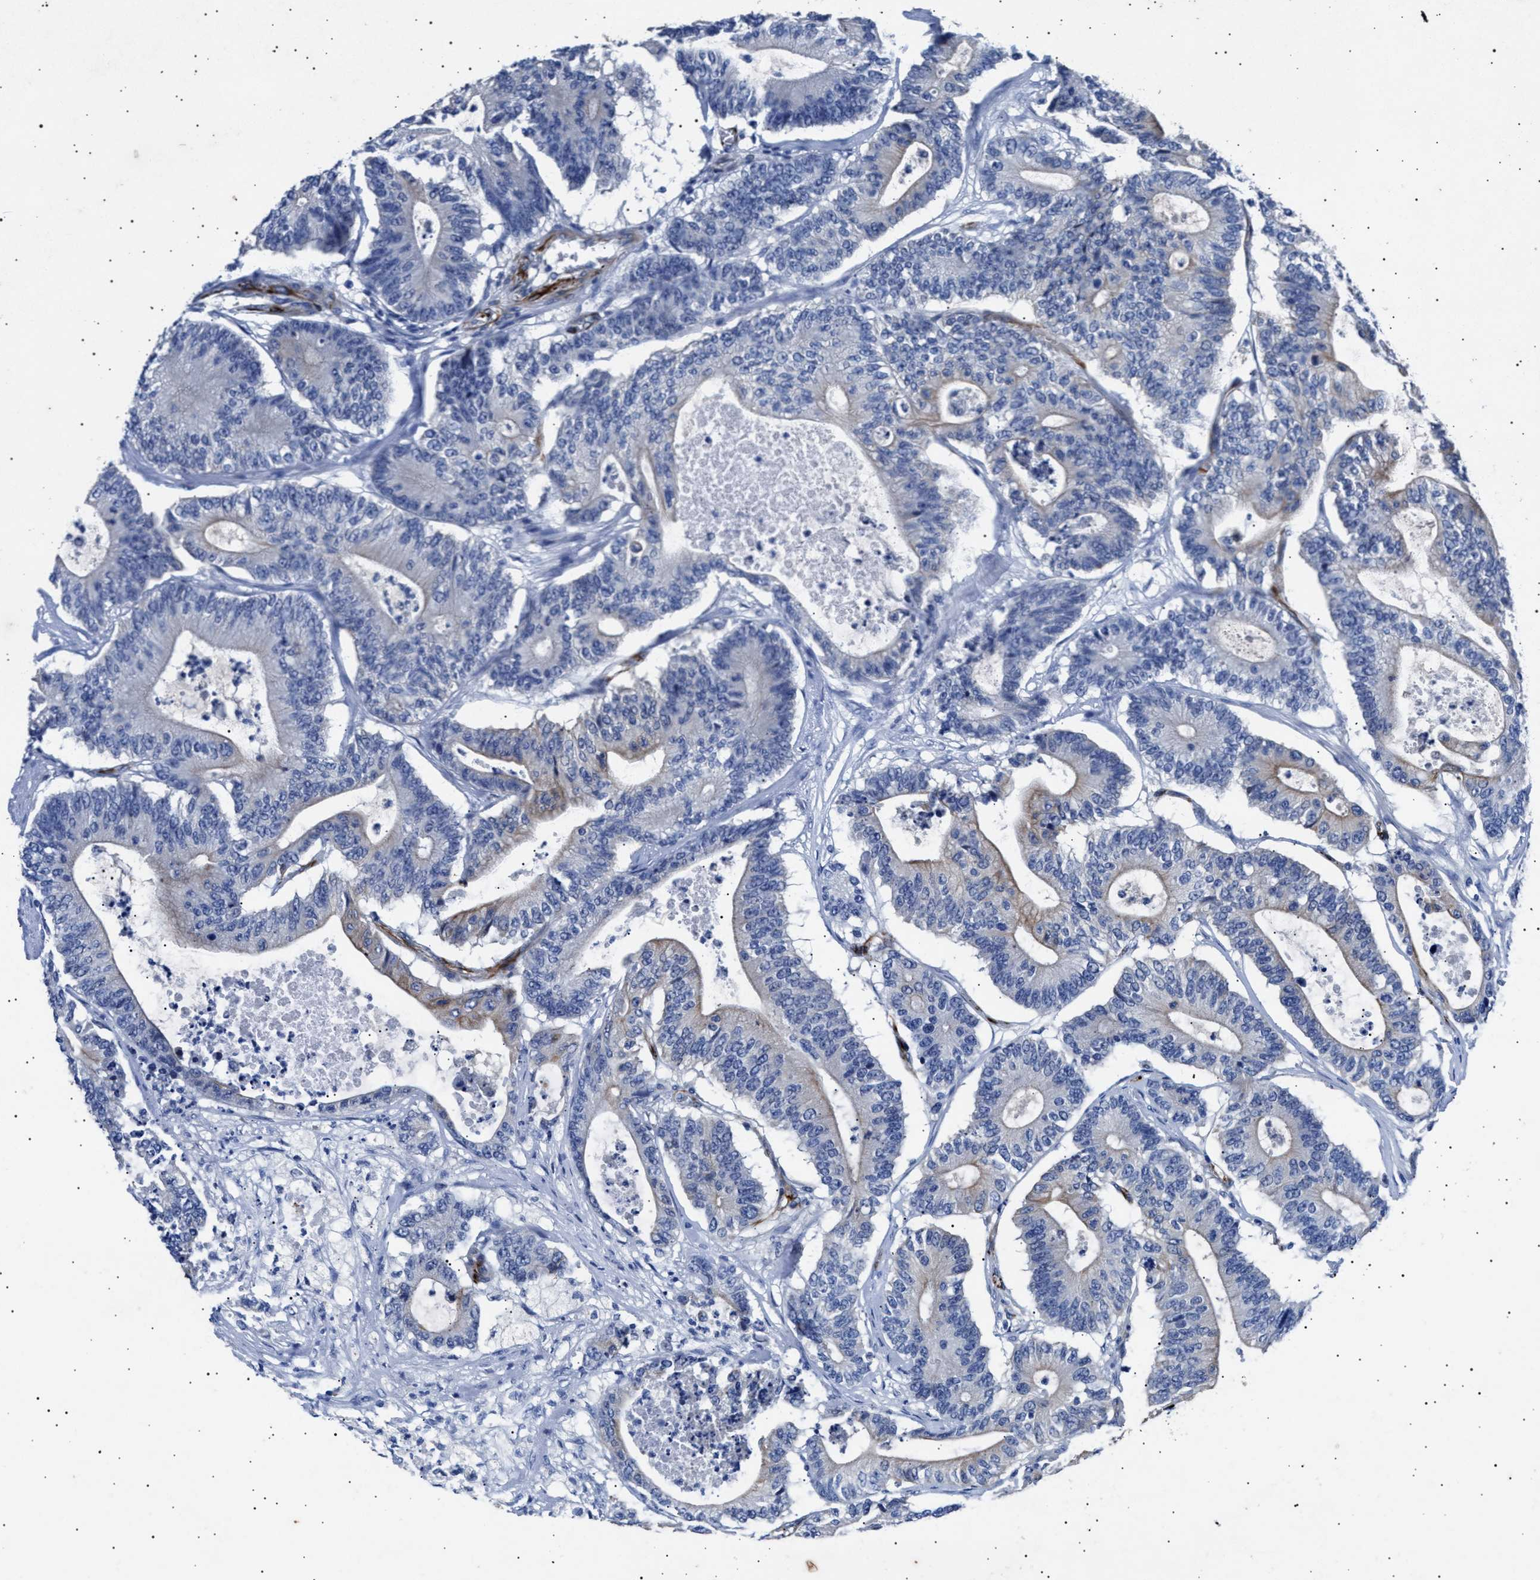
{"staining": {"intensity": "weak", "quantity": "<25%", "location": "cytoplasmic/membranous"}, "tissue": "colorectal cancer", "cell_type": "Tumor cells", "image_type": "cancer", "snomed": [{"axis": "morphology", "description": "Adenocarcinoma, NOS"}, {"axis": "topography", "description": "Colon"}], "caption": "Immunohistochemistry (IHC) histopathology image of human colorectal cancer (adenocarcinoma) stained for a protein (brown), which displays no staining in tumor cells.", "gene": "OLFML2A", "patient": {"sex": "female", "age": 84}}